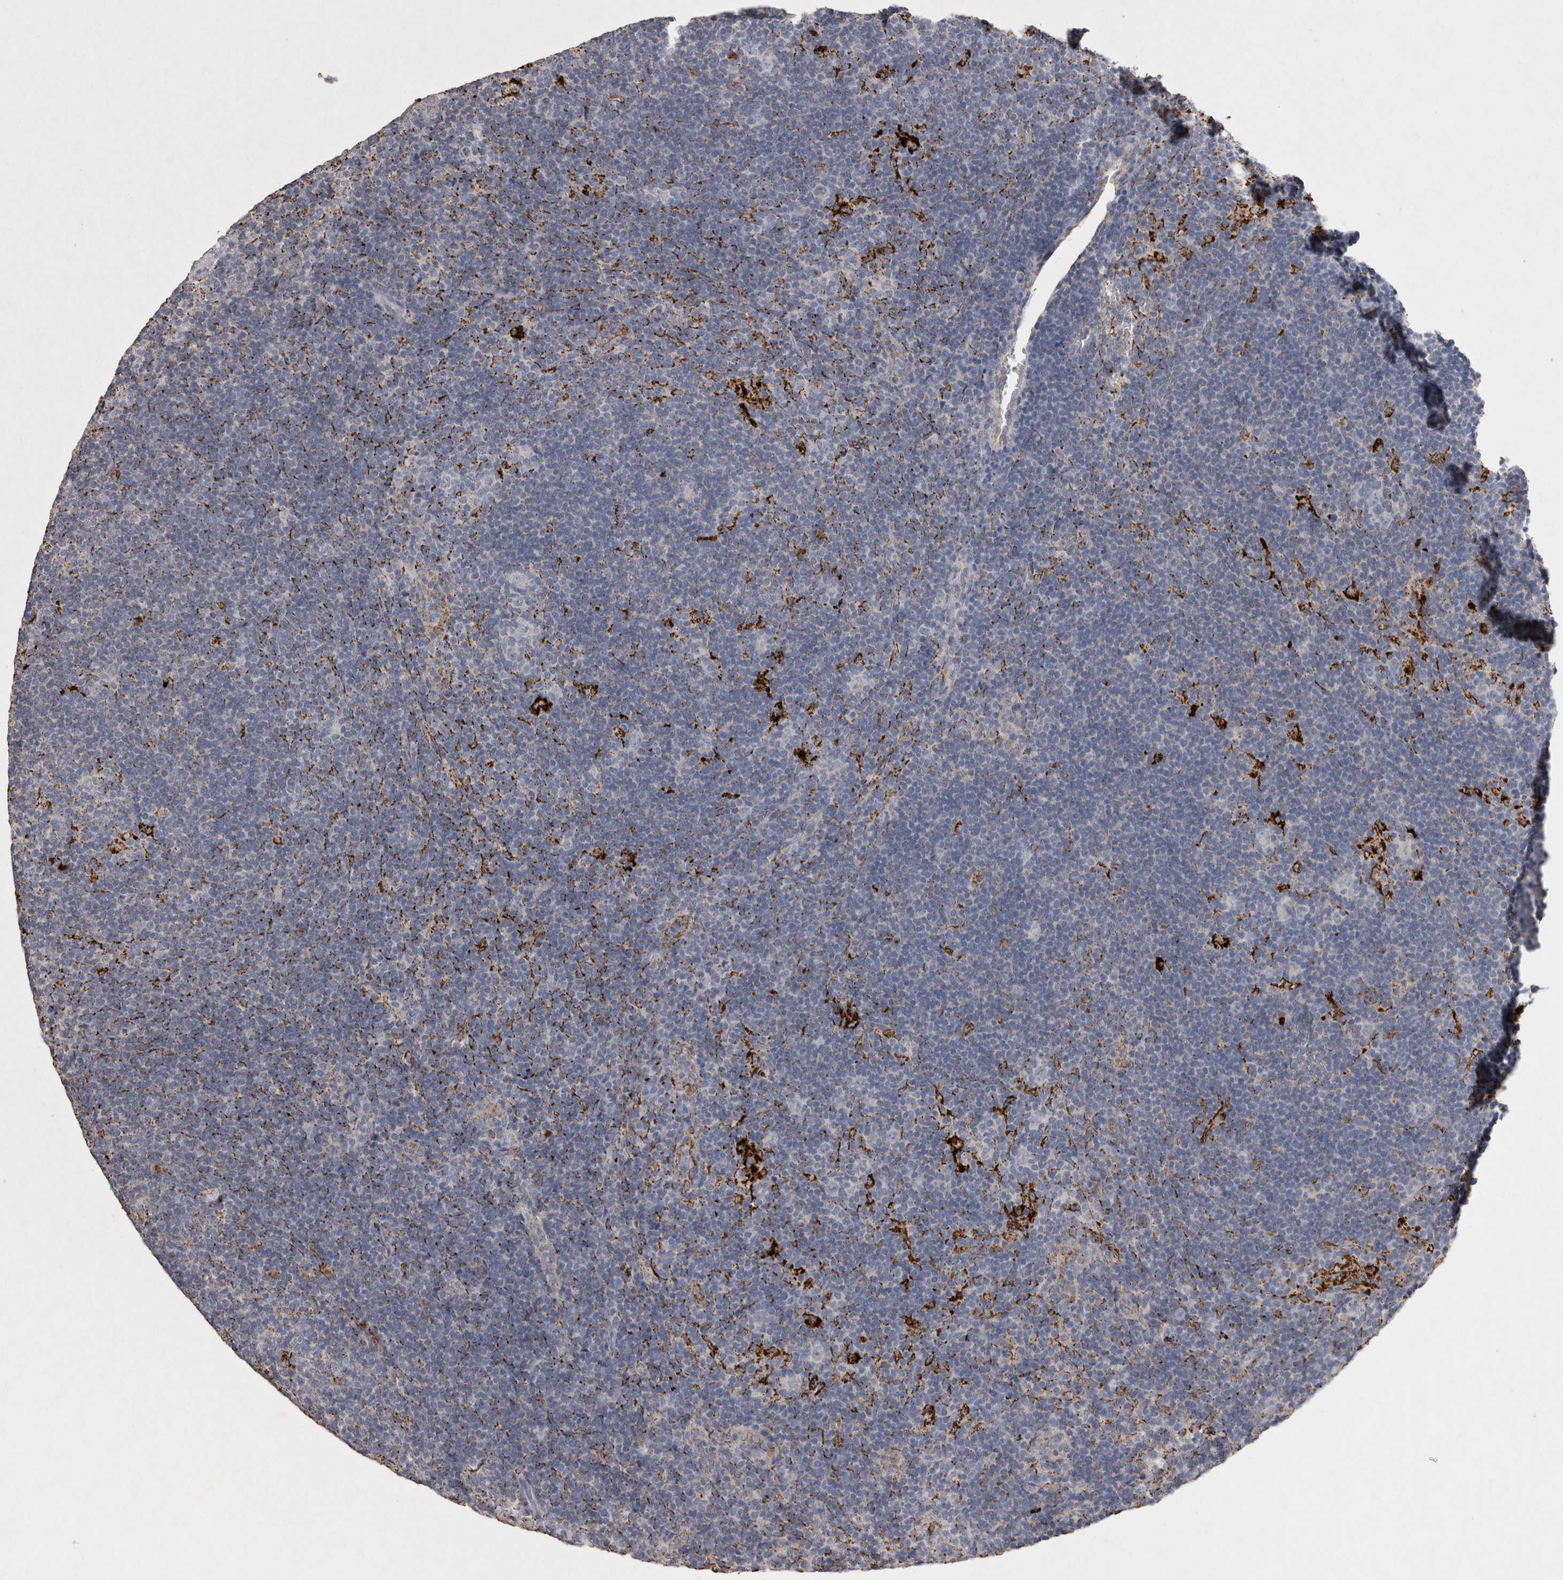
{"staining": {"intensity": "negative", "quantity": "none", "location": "none"}, "tissue": "lymphoma", "cell_type": "Tumor cells", "image_type": "cancer", "snomed": [{"axis": "morphology", "description": "Hodgkin's disease, NOS"}, {"axis": "topography", "description": "Lymph node"}], "caption": "Immunohistochemistry of human Hodgkin's disease shows no staining in tumor cells. (DAB (3,3'-diaminobenzidine) immunohistochemistry (IHC) visualized using brightfield microscopy, high magnification).", "gene": "DKK3", "patient": {"sex": "female", "age": 57}}